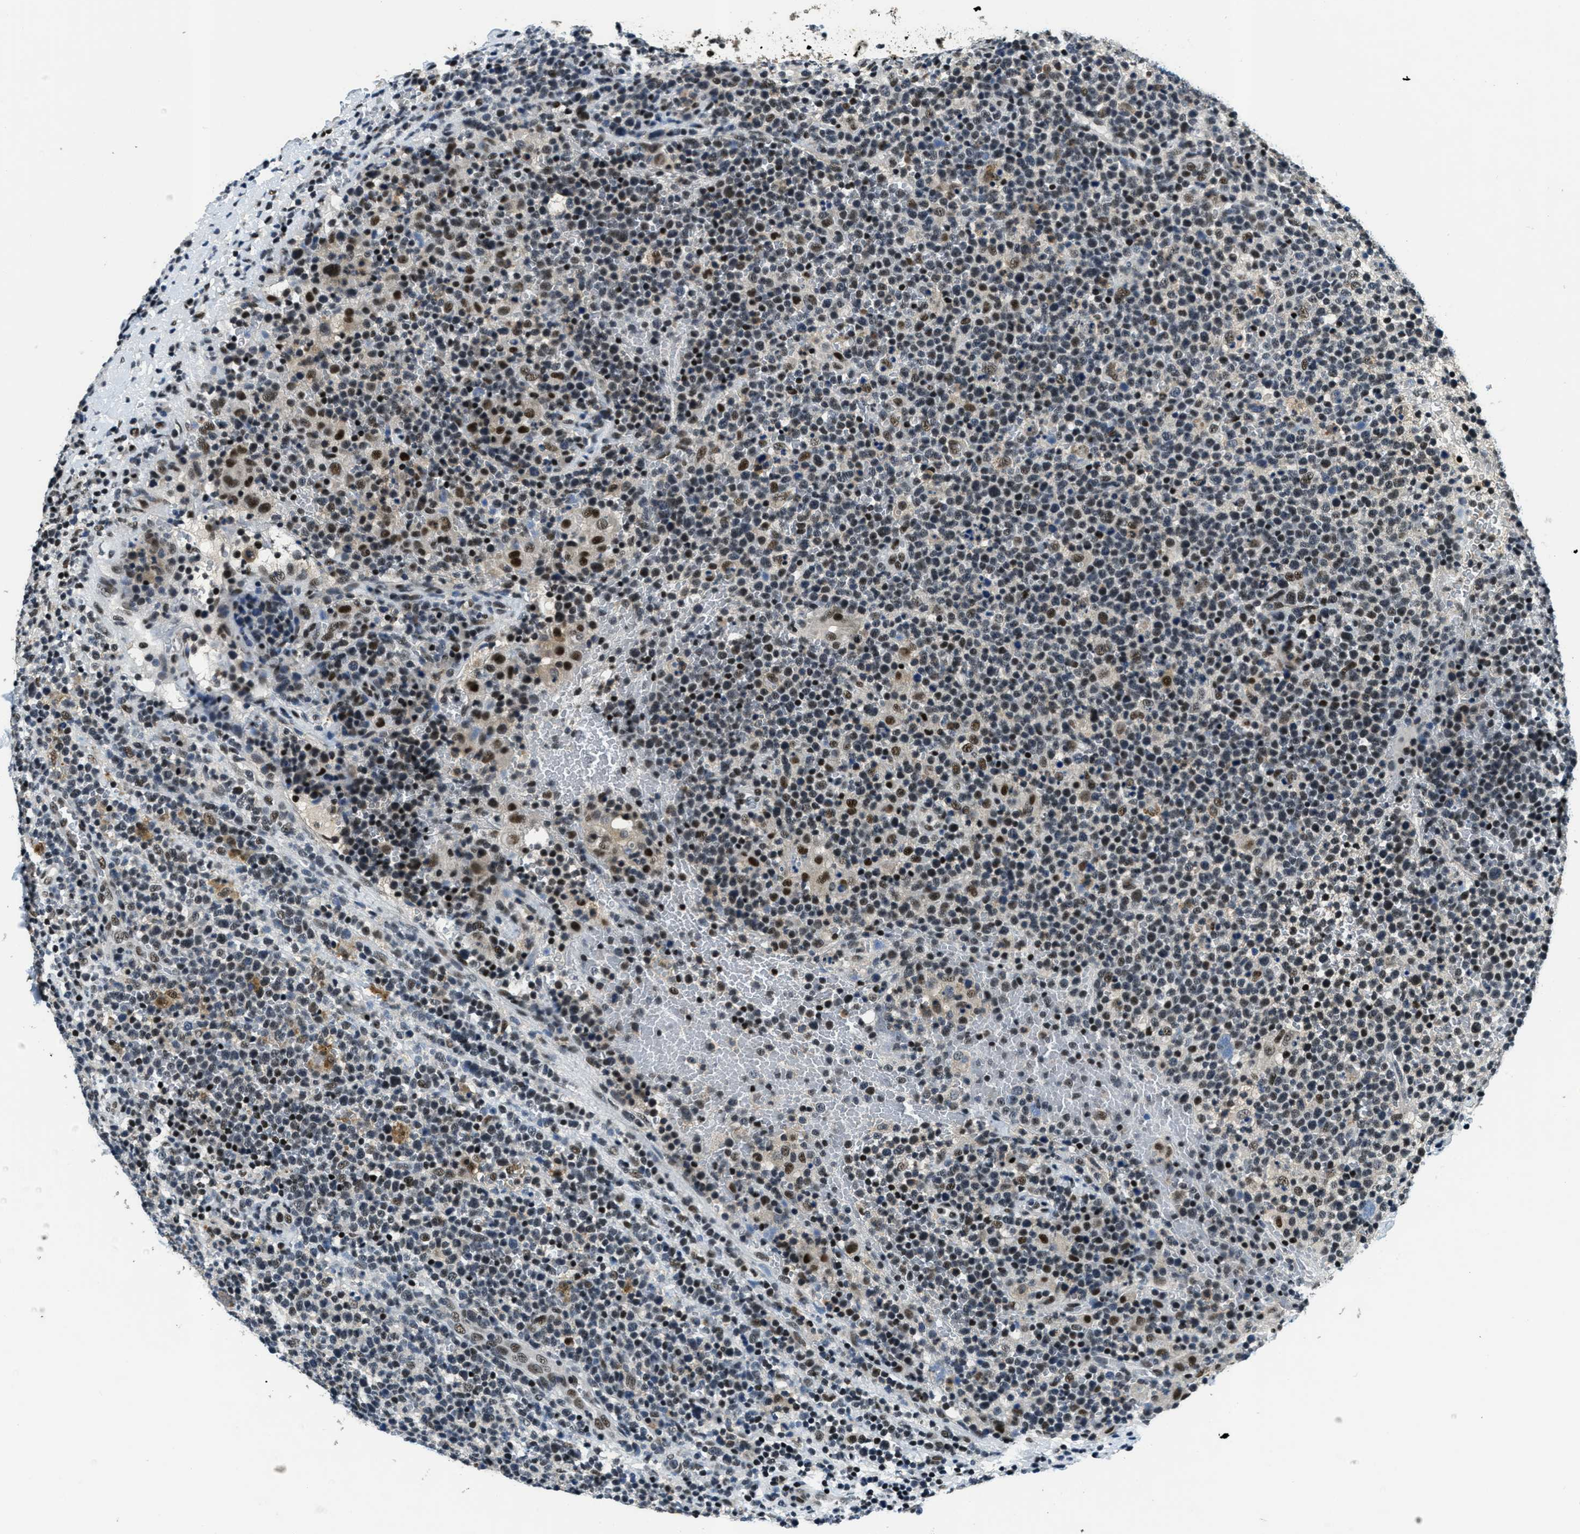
{"staining": {"intensity": "moderate", "quantity": "25%-75%", "location": "nuclear"}, "tissue": "lymphoma", "cell_type": "Tumor cells", "image_type": "cancer", "snomed": [{"axis": "morphology", "description": "Malignant lymphoma, non-Hodgkin's type, High grade"}, {"axis": "topography", "description": "Lymph node"}], "caption": "DAB (3,3'-diaminobenzidine) immunohistochemical staining of high-grade malignant lymphoma, non-Hodgkin's type exhibits moderate nuclear protein positivity in approximately 25%-75% of tumor cells.", "gene": "SSB", "patient": {"sex": "male", "age": 61}}